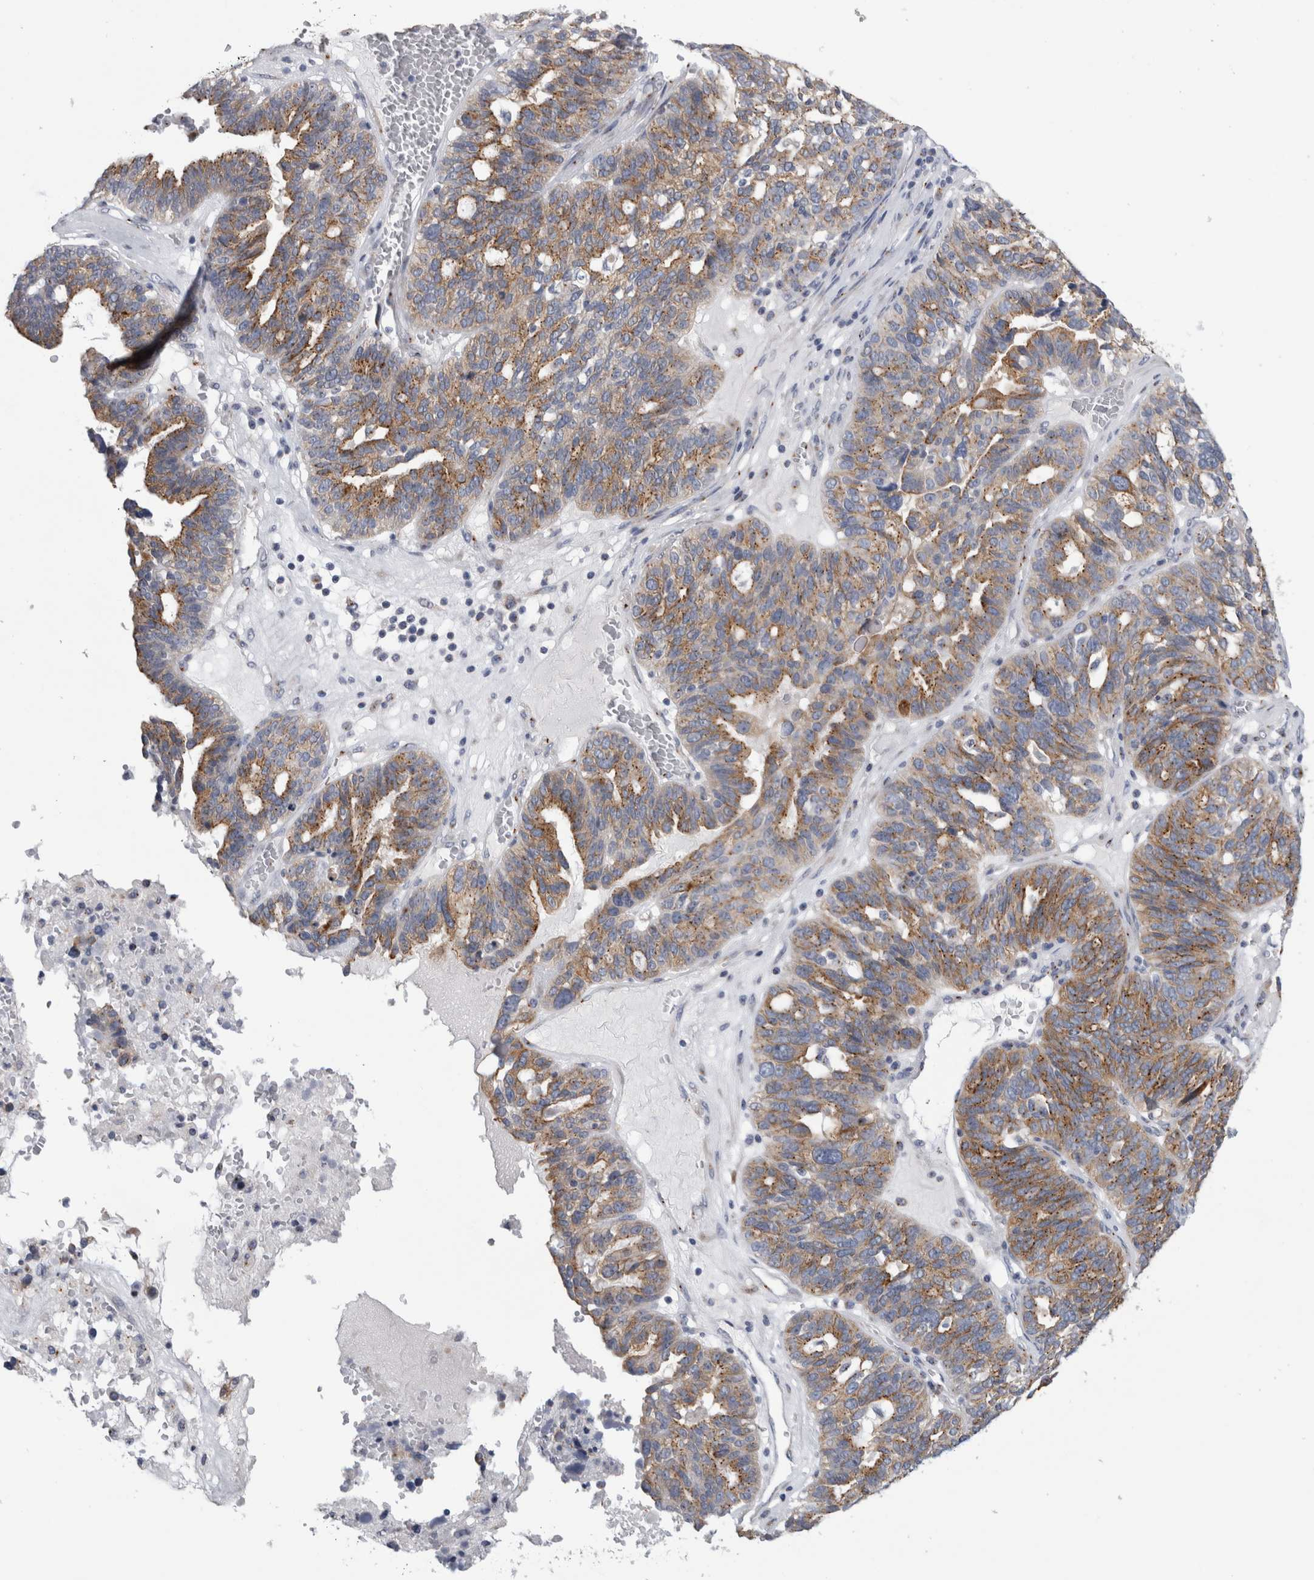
{"staining": {"intensity": "moderate", "quantity": ">75%", "location": "cytoplasmic/membranous"}, "tissue": "ovarian cancer", "cell_type": "Tumor cells", "image_type": "cancer", "snomed": [{"axis": "morphology", "description": "Cystadenocarcinoma, serous, NOS"}, {"axis": "topography", "description": "Ovary"}], "caption": "Ovarian cancer was stained to show a protein in brown. There is medium levels of moderate cytoplasmic/membranous staining in about >75% of tumor cells.", "gene": "AKAP9", "patient": {"sex": "female", "age": 59}}